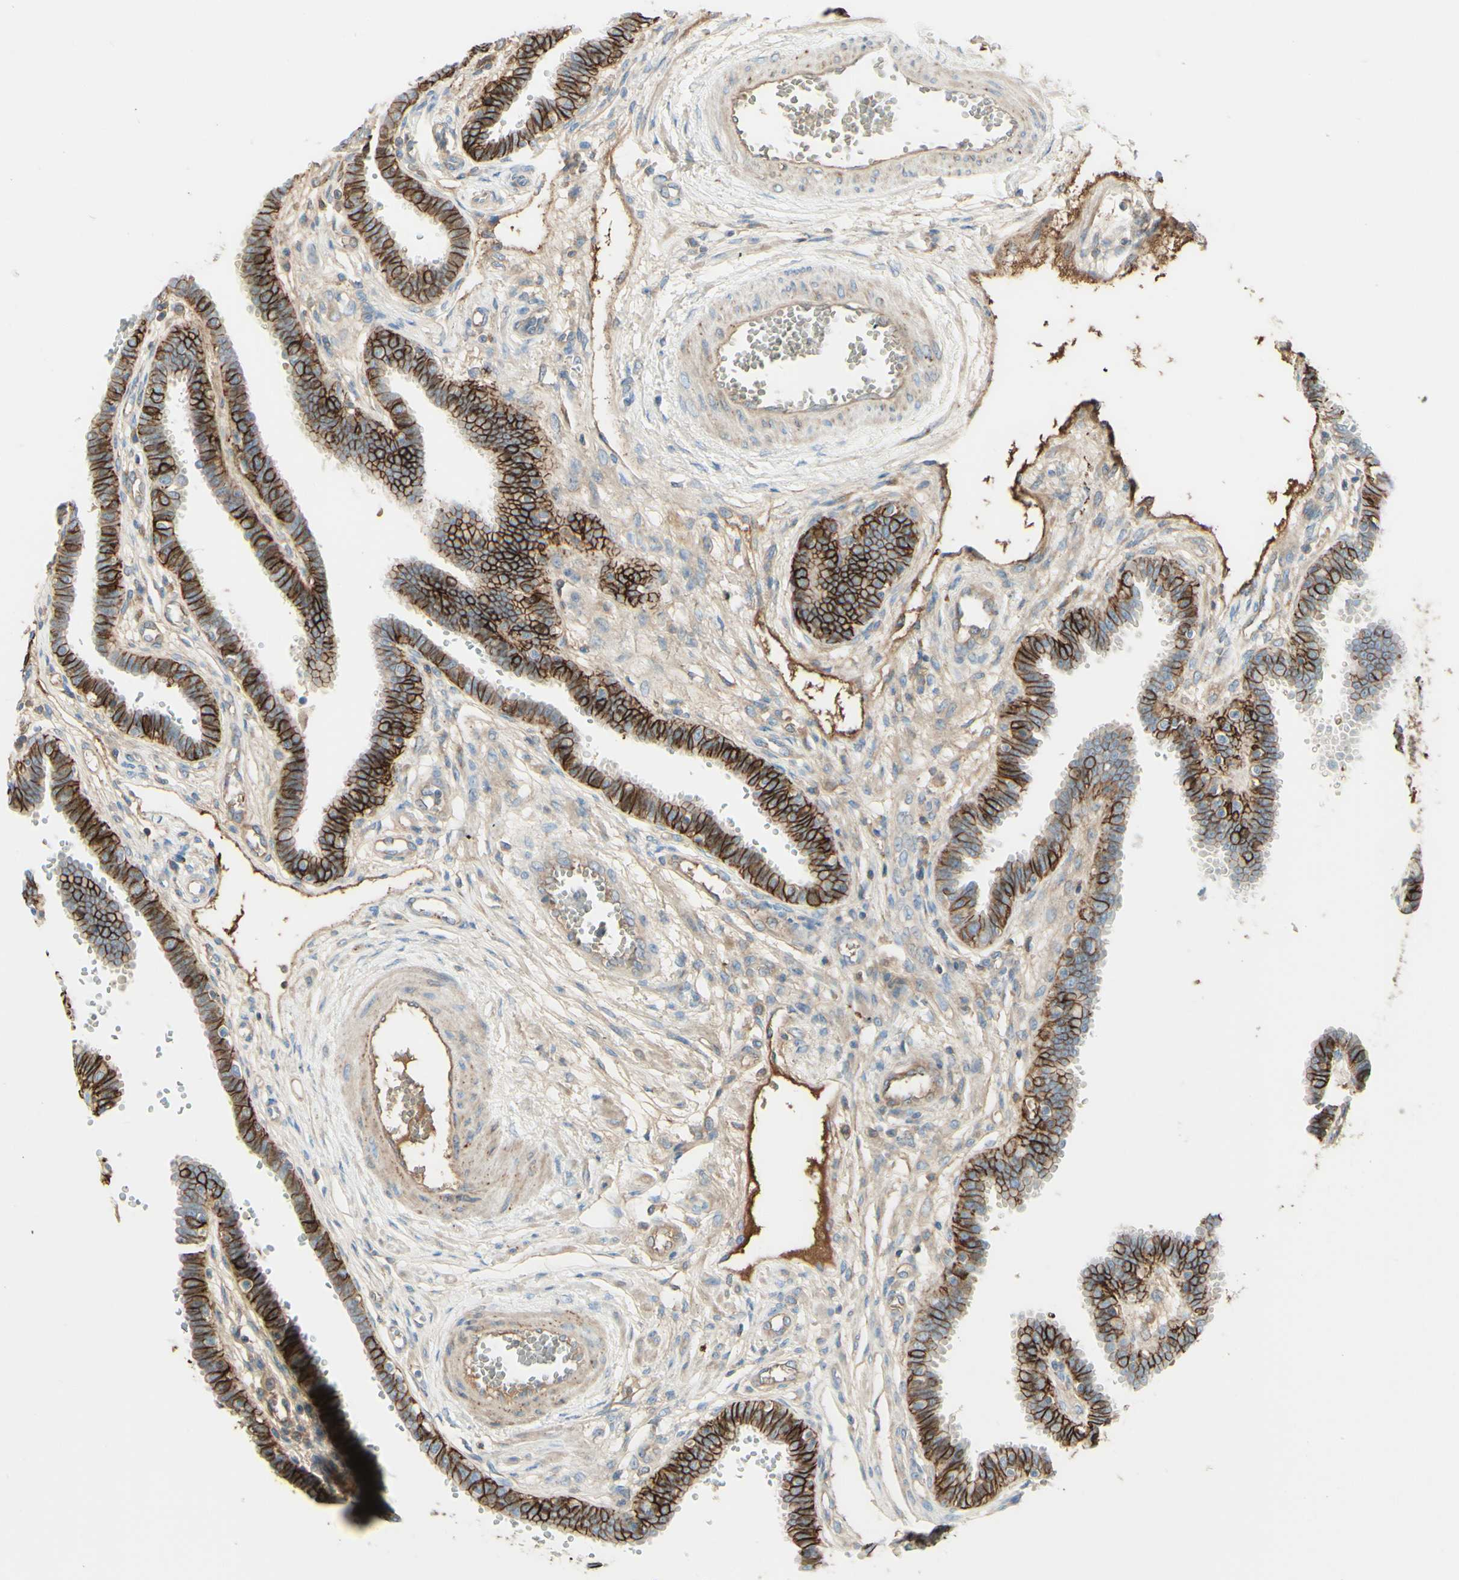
{"staining": {"intensity": "strong", "quantity": ">75%", "location": "cytoplasmic/membranous"}, "tissue": "fallopian tube", "cell_type": "Glandular cells", "image_type": "normal", "snomed": [{"axis": "morphology", "description": "Normal tissue, NOS"}, {"axis": "topography", "description": "Fallopian tube"}], "caption": "DAB (3,3'-diaminobenzidine) immunohistochemical staining of normal fallopian tube demonstrates strong cytoplasmic/membranous protein expression in approximately >75% of glandular cells.", "gene": "ALCAM", "patient": {"sex": "female", "age": 32}}